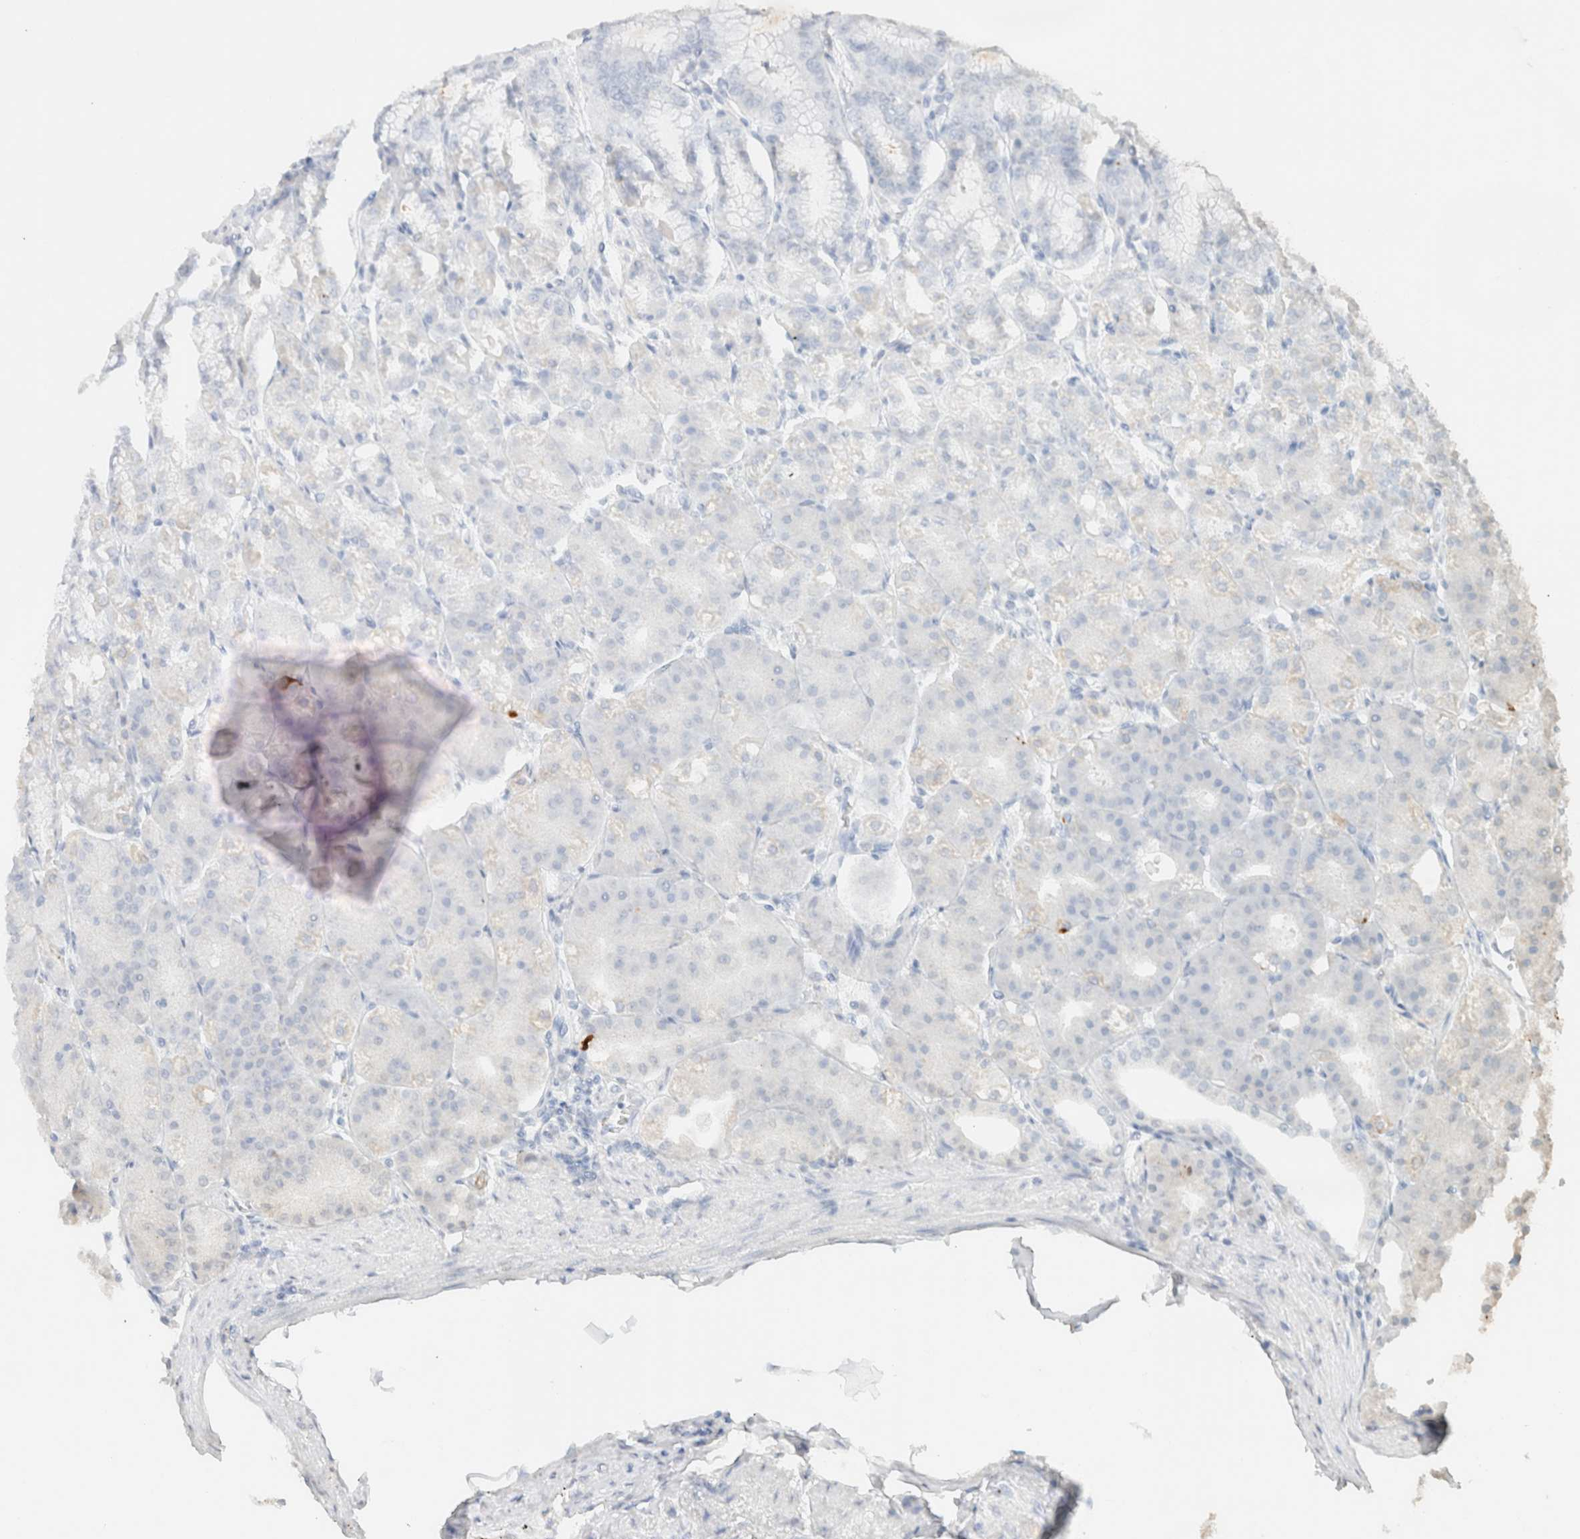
{"staining": {"intensity": "weak", "quantity": "<25%", "location": "cytoplasmic/membranous"}, "tissue": "stomach", "cell_type": "Glandular cells", "image_type": "normal", "snomed": [{"axis": "morphology", "description": "Normal tissue, NOS"}, {"axis": "topography", "description": "Stomach, lower"}], "caption": "A histopathology image of stomach stained for a protein exhibits no brown staining in glandular cells.", "gene": "CPA1", "patient": {"sex": "male", "age": 71}}